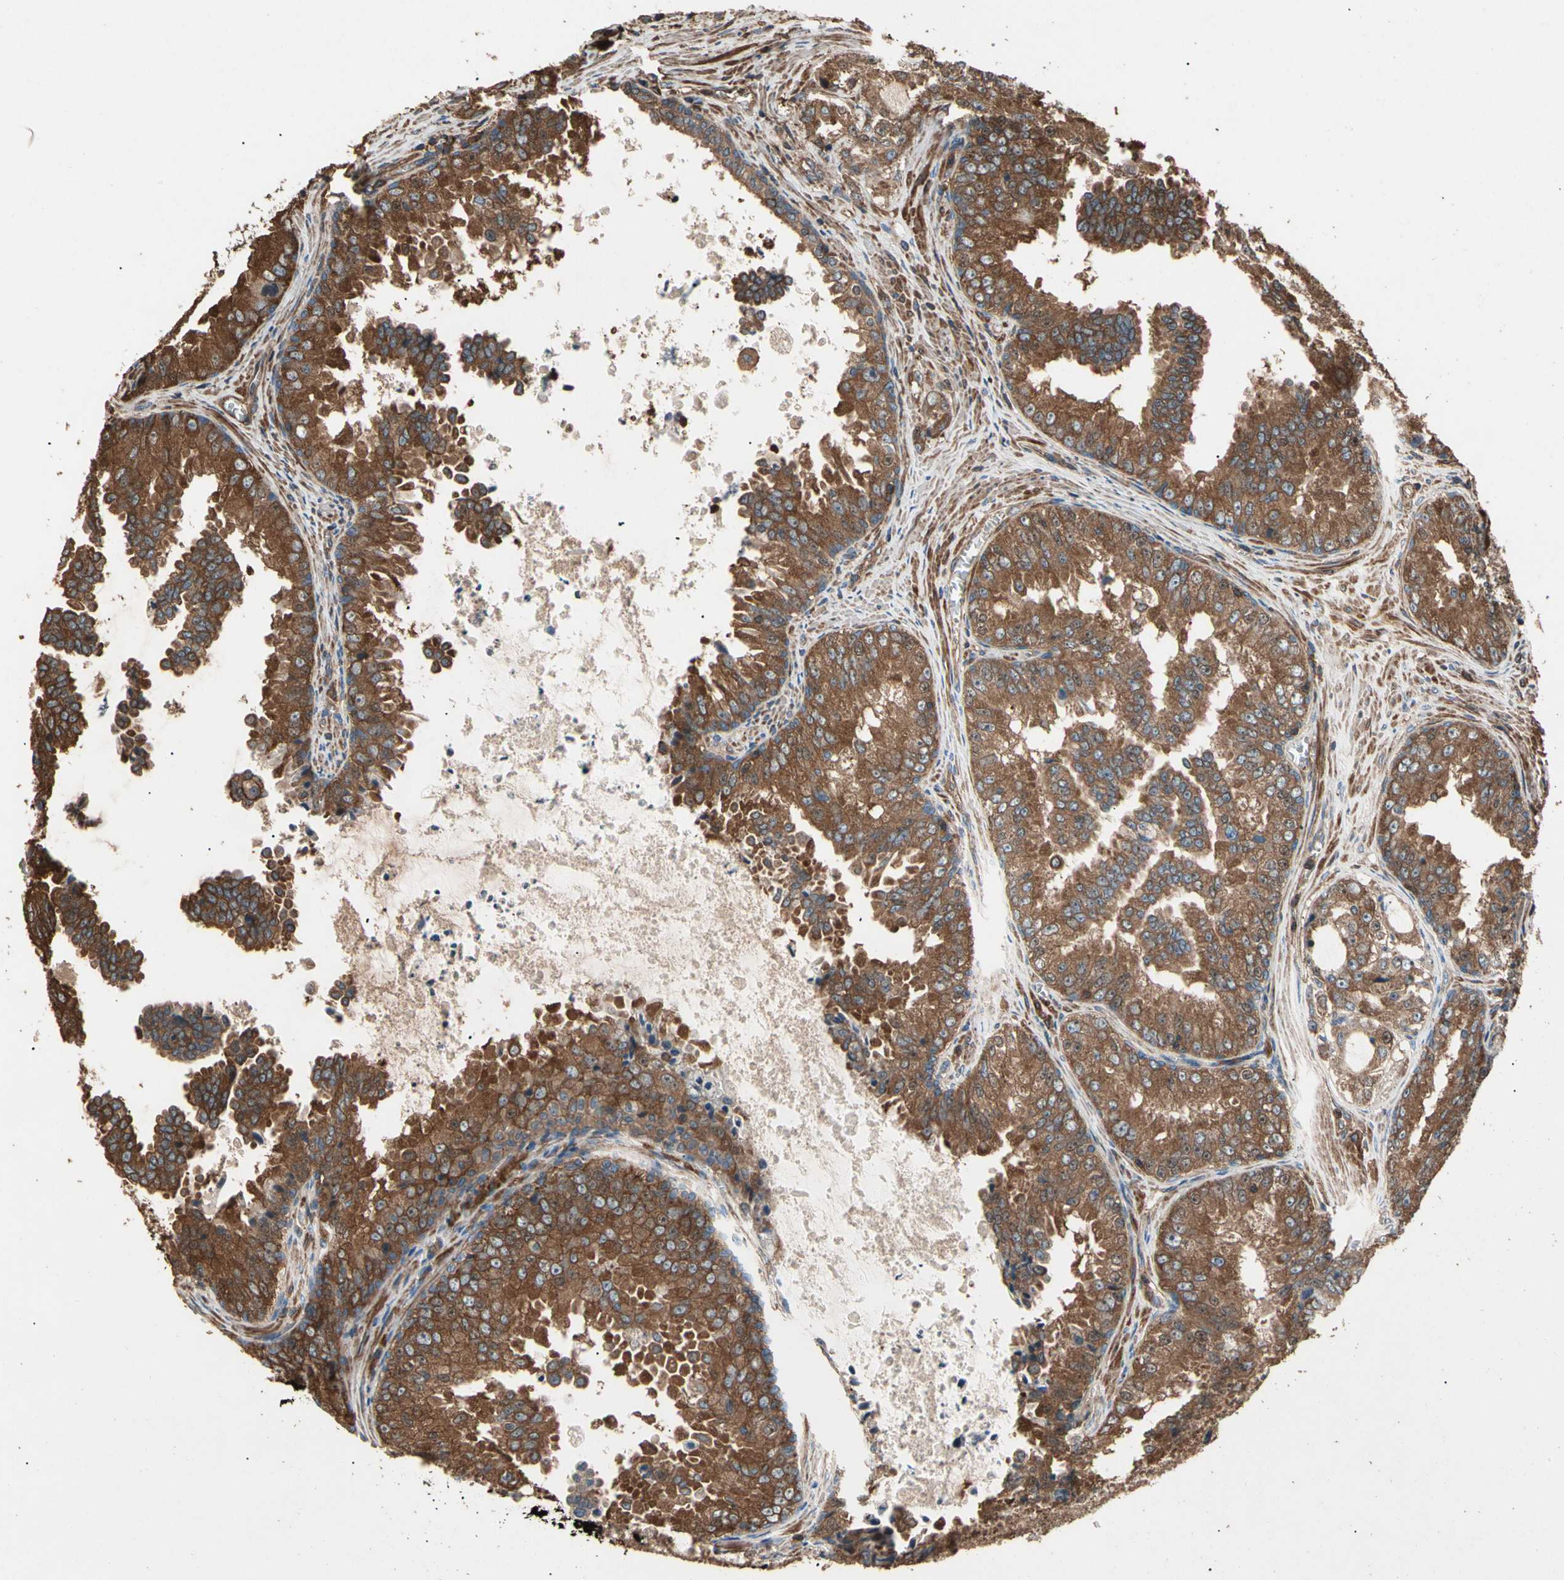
{"staining": {"intensity": "strong", "quantity": ">75%", "location": "cytoplasmic/membranous"}, "tissue": "prostate cancer", "cell_type": "Tumor cells", "image_type": "cancer", "snomed": [{"axis": "morphology", "description": "Adenocarcinoma, High grade"}, {"axis": "topography", "description": "Prostate"}], "caption": "Tumor cells reveal strong cytoplasmic/membranous expression in approximately >75% of cells in prostate high-grade adenocarcinoma.", "gene": "AGBL2", "patient": {"sex": "male", "age": 73}}